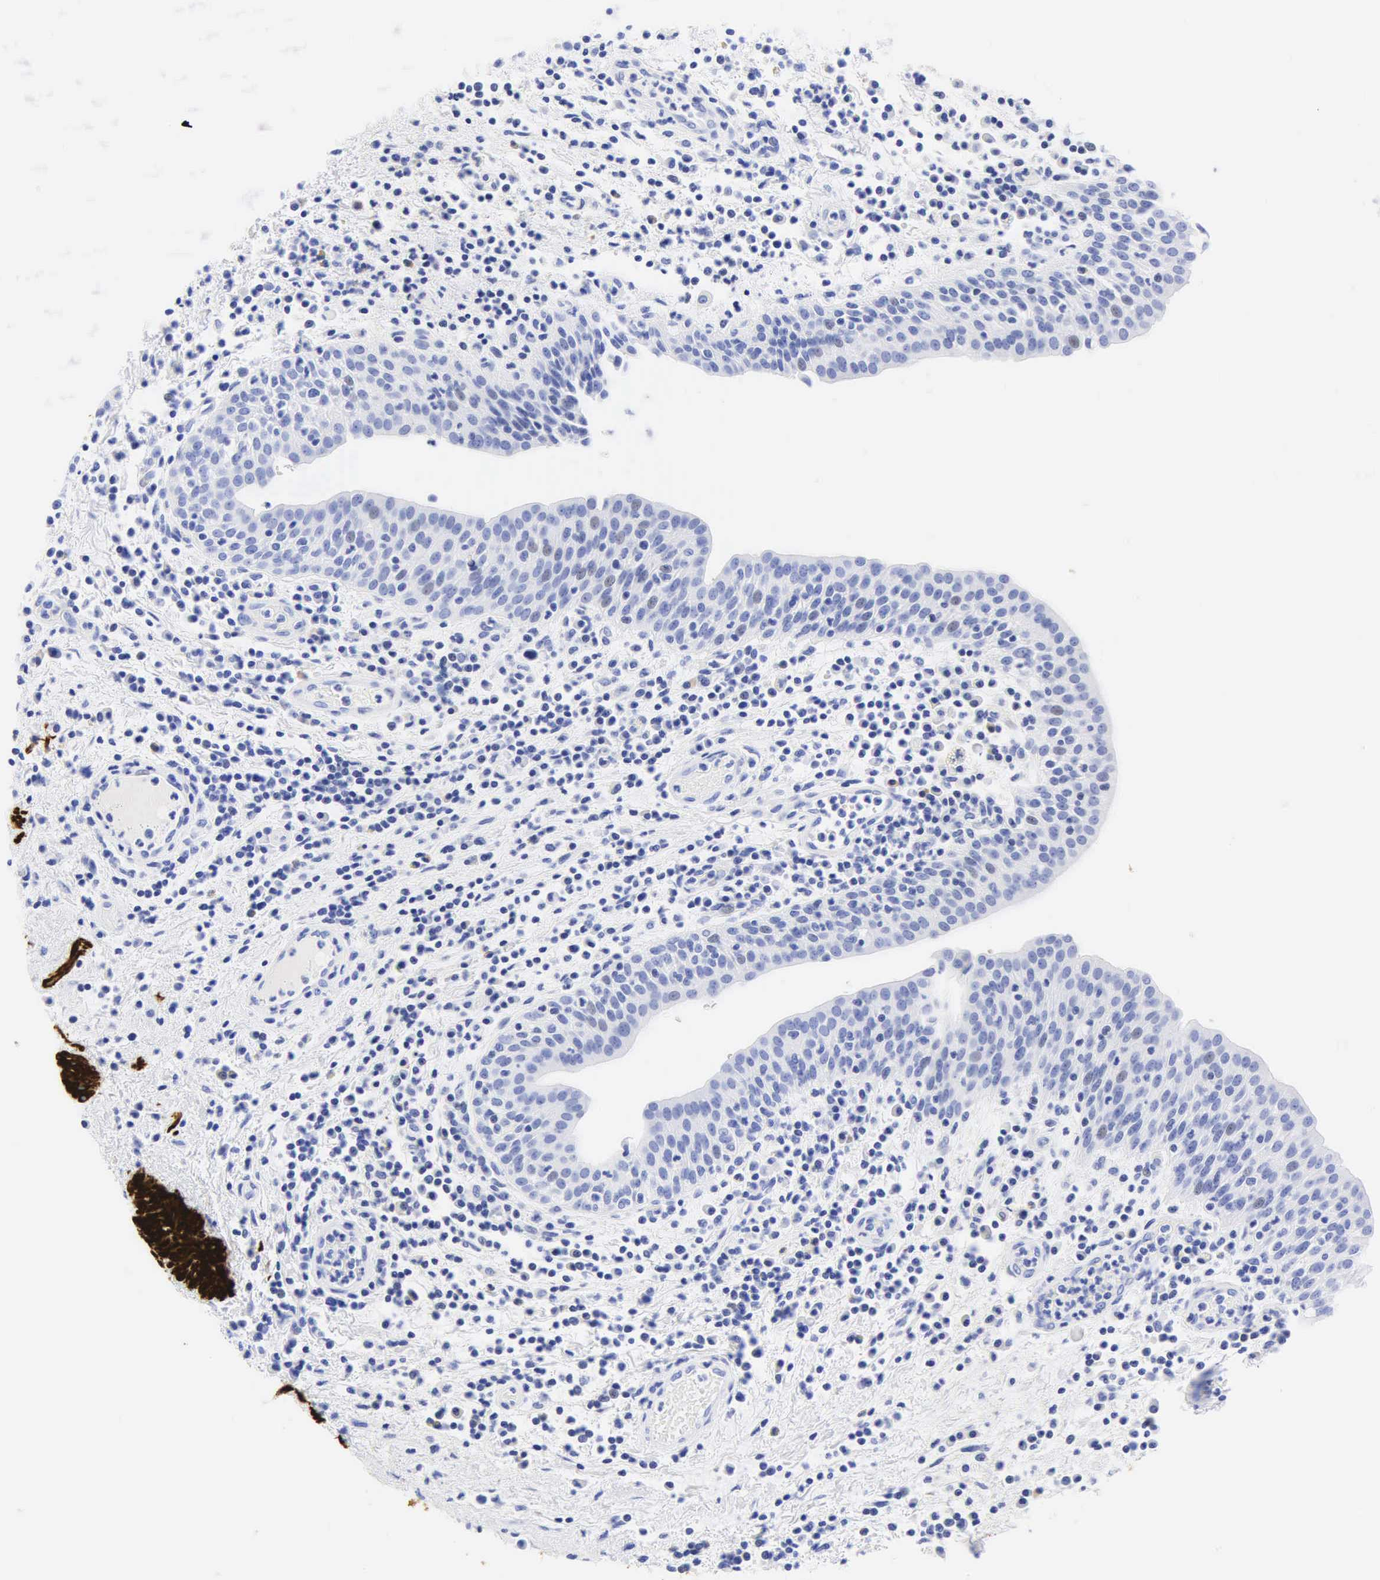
{"staining": {"intensity": "negative", "quantity": "none", "location": "none"}, "tissue": "urinary bladder", "cell_type": "Urothelial cells", "image_type": "normal", "snomed": [{"axis": "morphology", "description": "Normal tissue, NOS"}, {"axis": "topography", "description": "Urinary bladder"}], "caption": "Immunohistochemistry image of benign urinary bladder: human urinary bladder stained with DAB (3,3'-diaminobenzidine) displays no significant protein expression in urothelial cells.", "gene": "DES", "patient": {"sex": "female", "age": 84}}